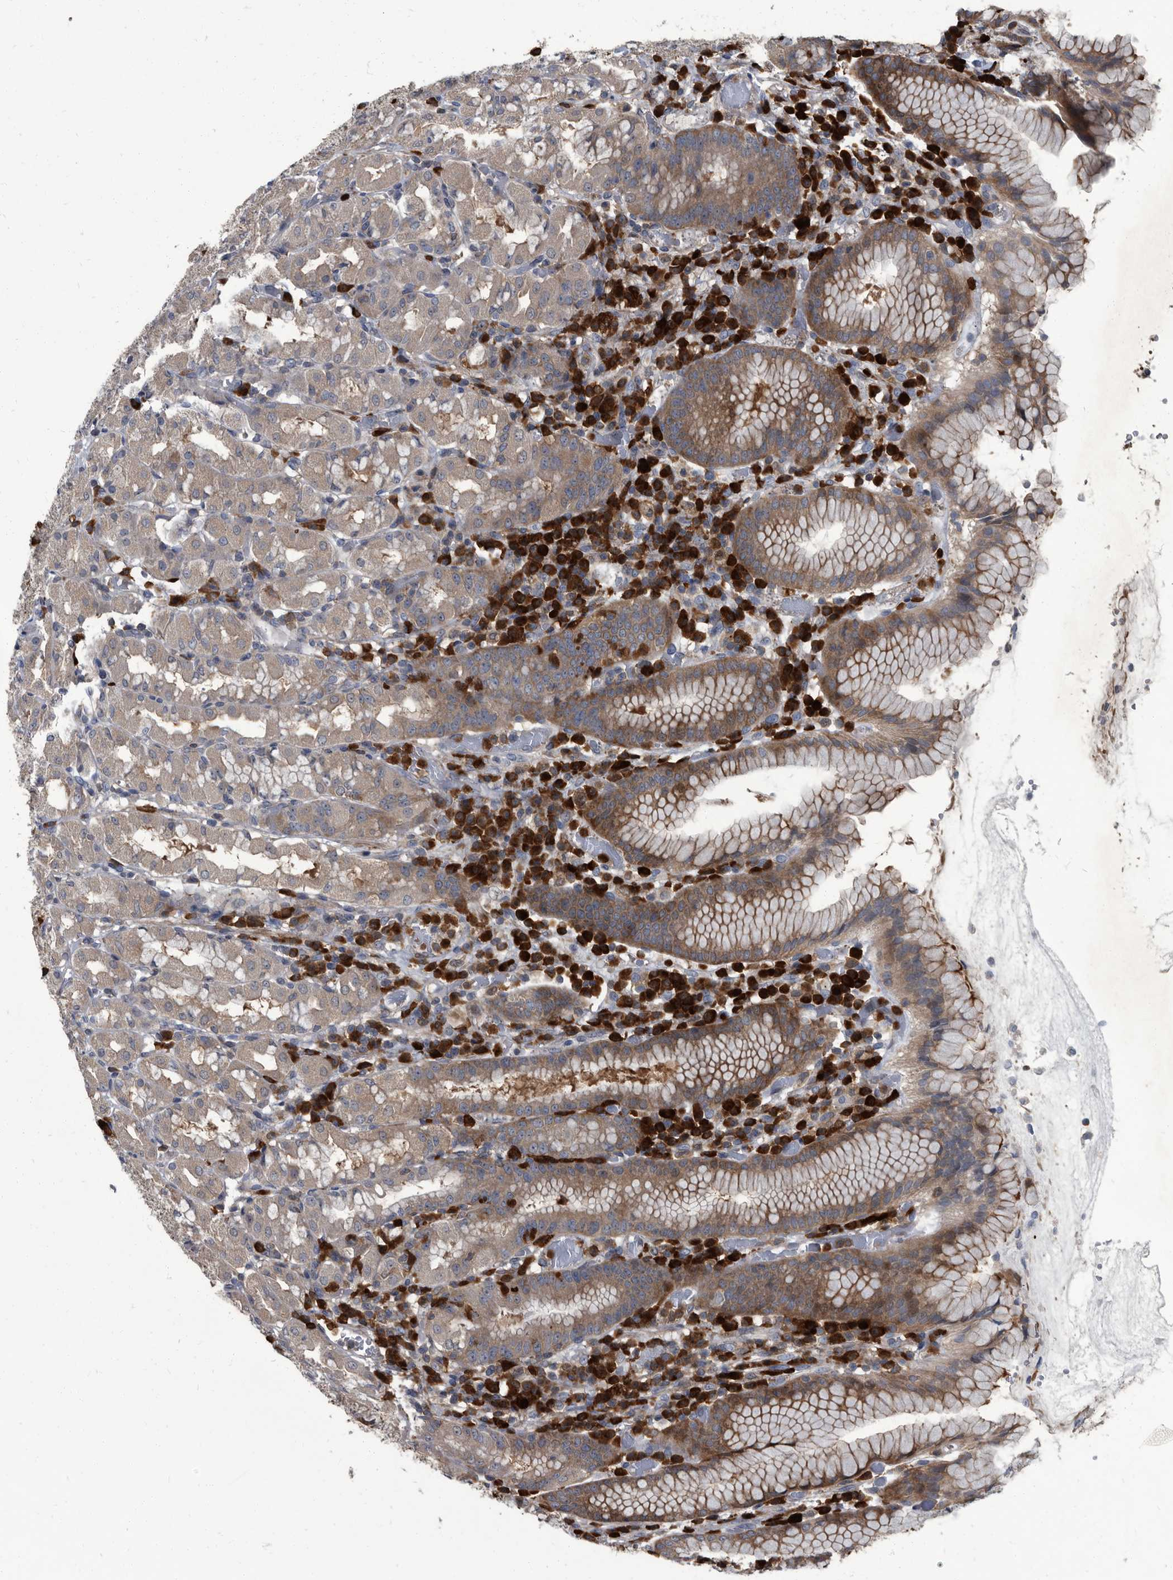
{"staining": {"intensity": "moderate", "quantity": "<25%", "location": "cytoplasmic/membranous"}, "tissue": "stomach", "cell_type": "Glandular cells", "image_type": "normal", "snomed": [{"axis": "morphology", "description": "Normal tissue, NOS"}, {"axis": "topography", "description": "Stomach"}, {"axis": "topography", "description": "Stomach, lower"}], "caption": "This histopathology image exhibits IHC staining of unremarkable stomach, with low moderate cytoplasmic/membranous staining in approximately <25% of glandular cells.", "gene": "CDV3", "patient": {"sex": "female", "age": 56}}